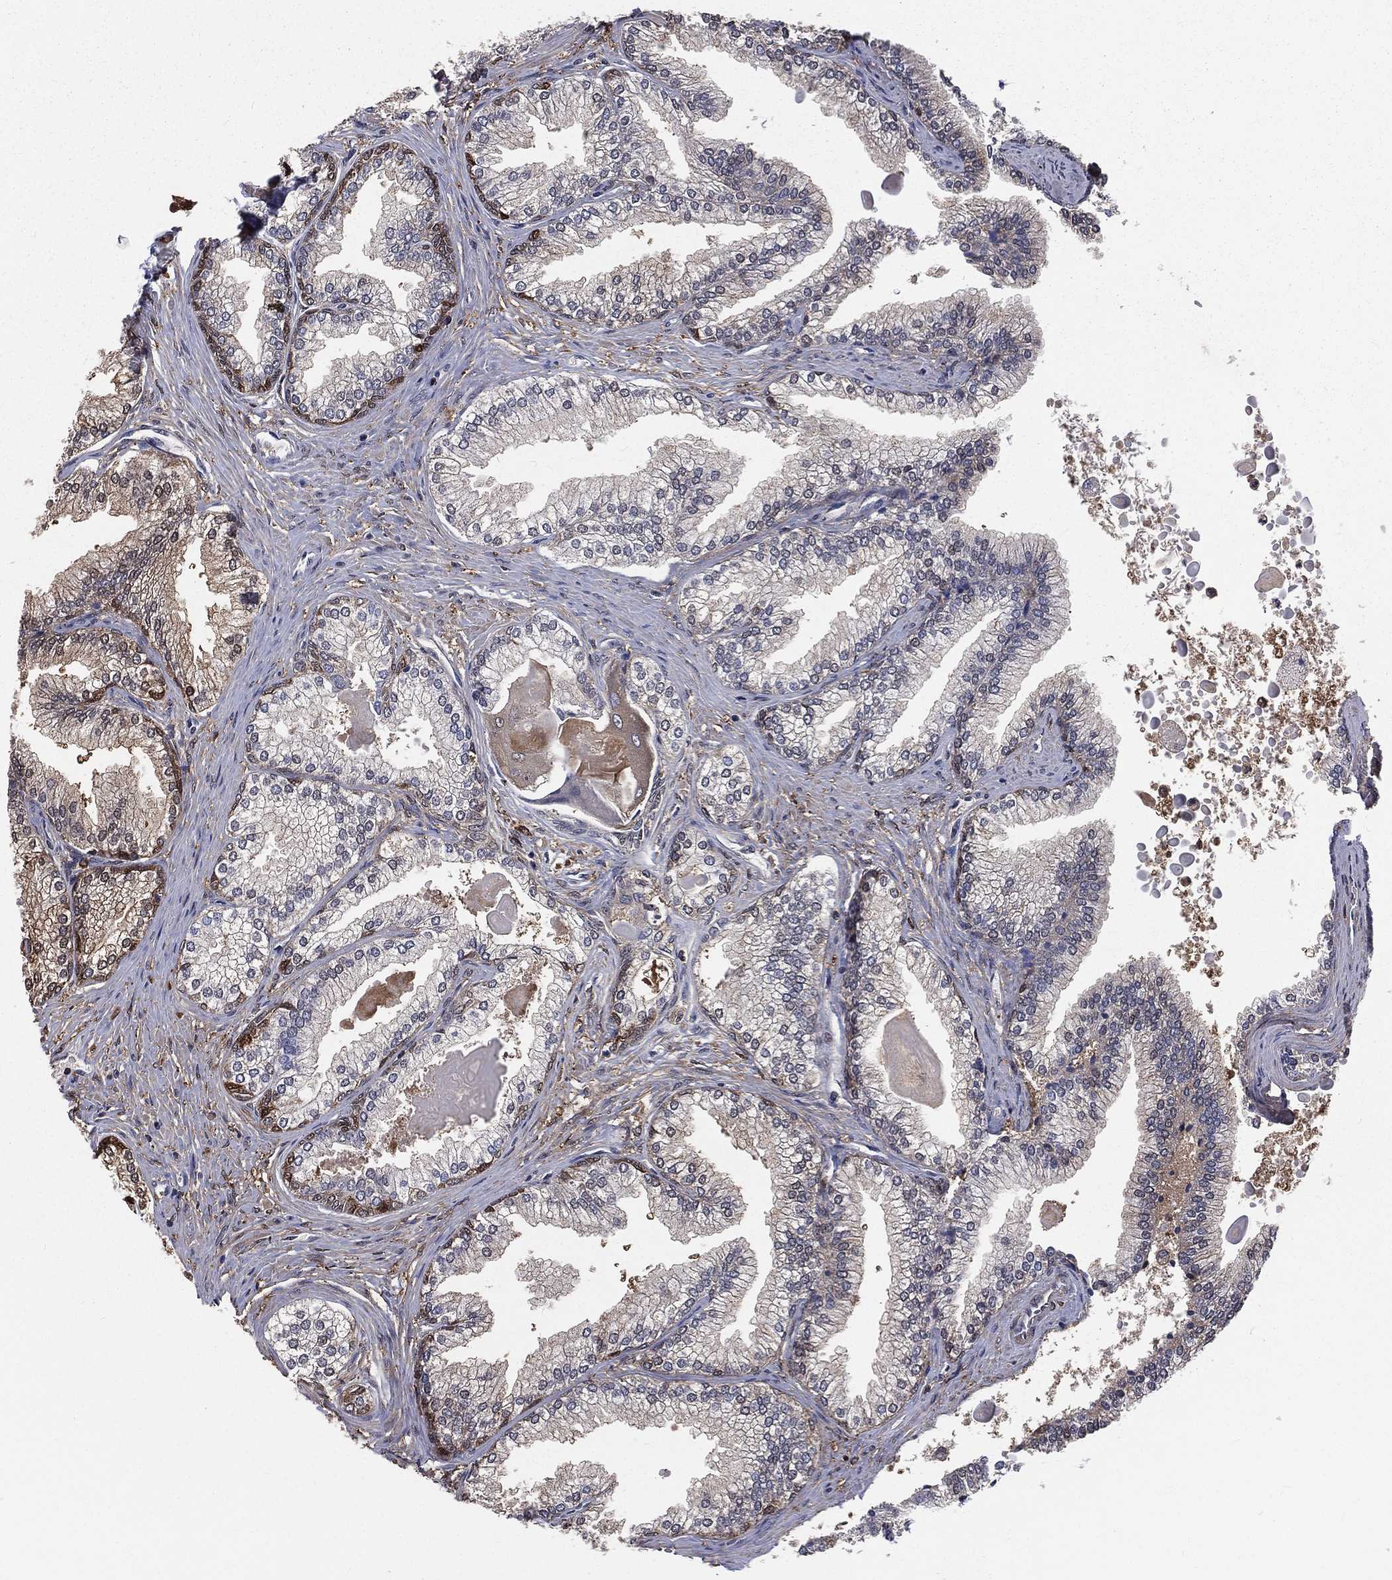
{"staining": {"intensity": "negative", "quantity": "none", "location": "none"}, "tissue": "prostate", "cell_type": "Glandular cells", "image_type": "normal", "snomed": [{"axis": "morphology", "description": "Normal tissue, NOS"}, {"axis": "topography", "description": "Prostate"}], "caption": "A photomicrograph of human prostate is negative for staining in glandular cells.", "gene": "TBC1D2", "patient": {"sex": "male", "age": 72}}